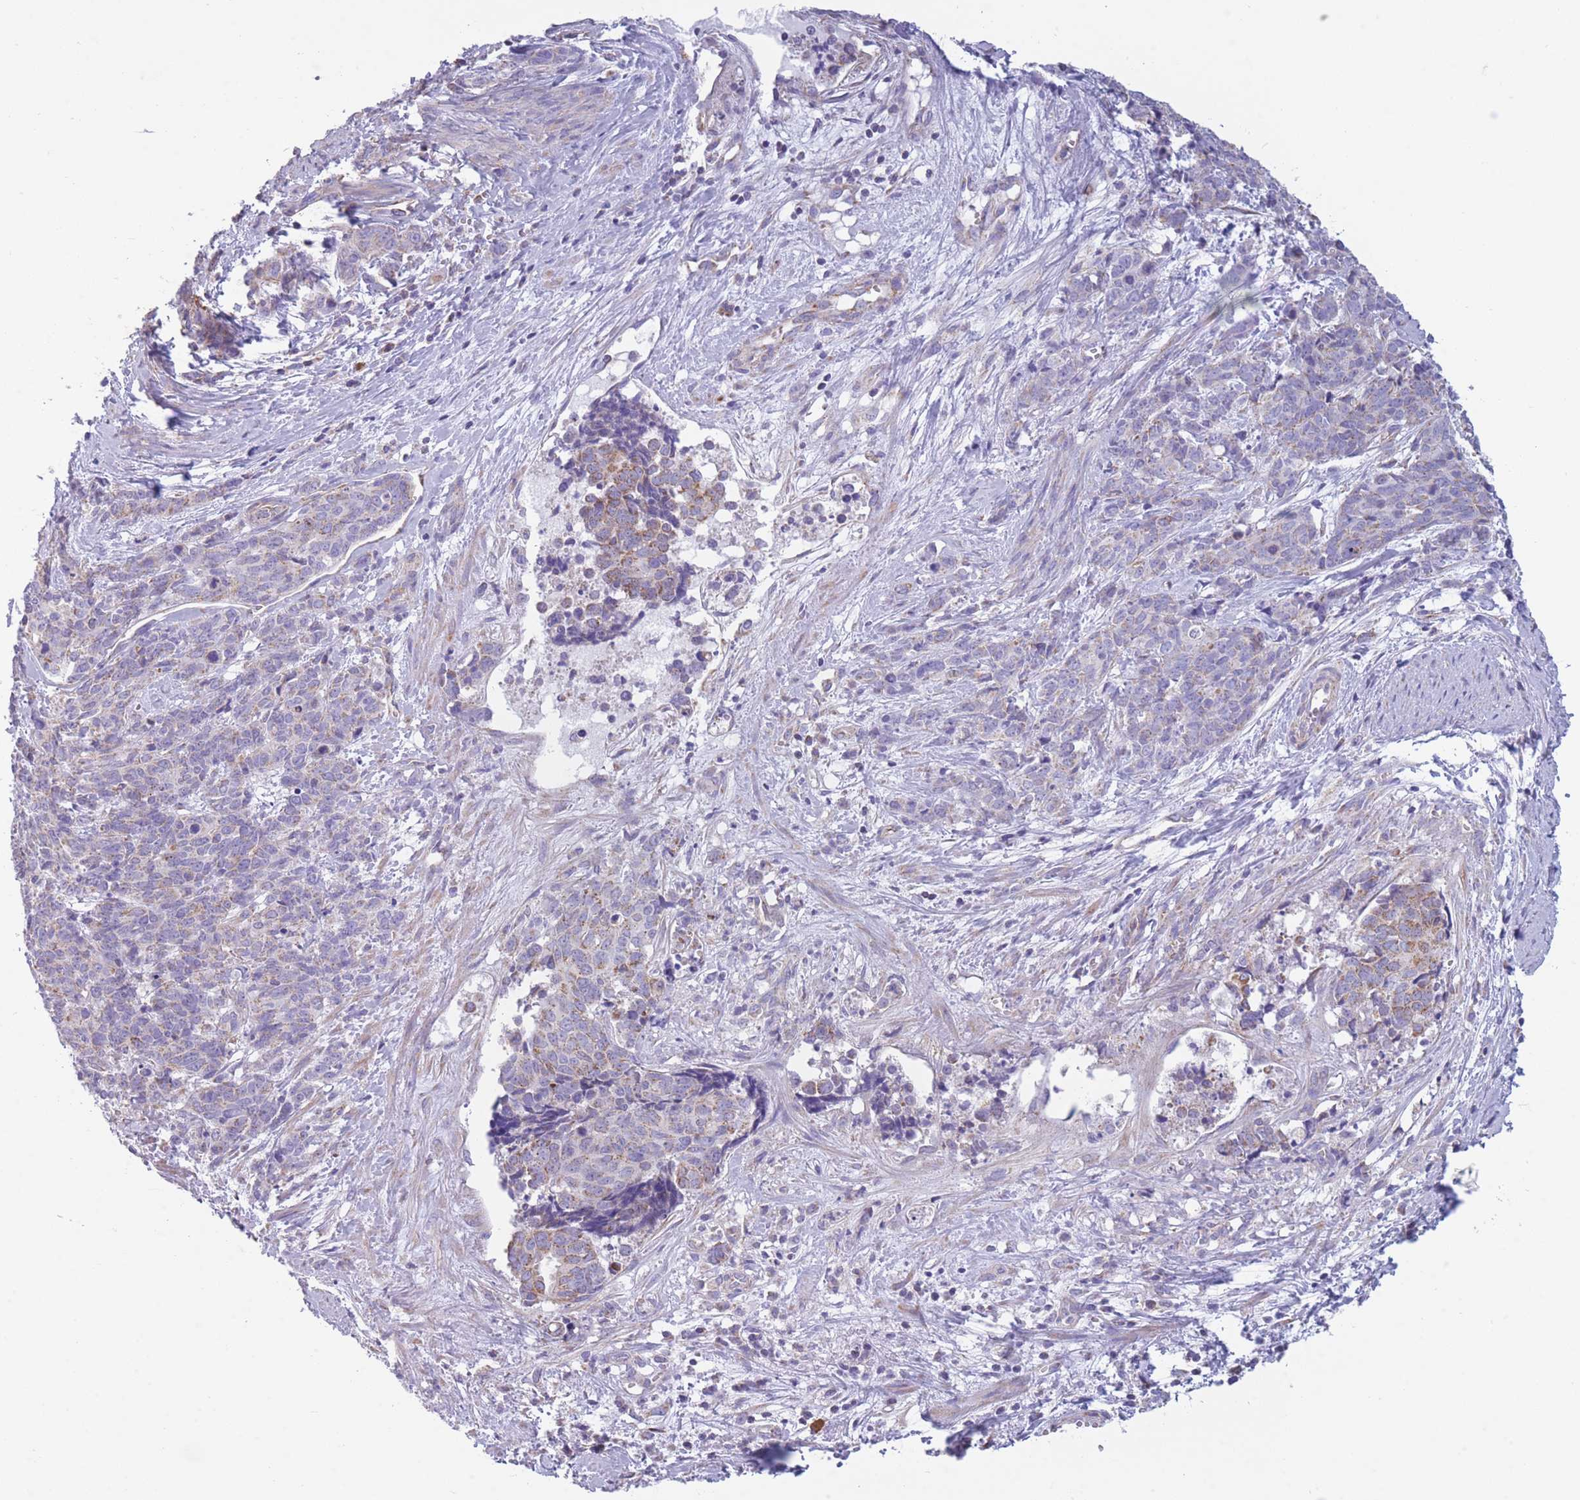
{"staining": {"intensity": "weak", "quantity": "<25%", "location": "cytoplasmic/membranous"}, "tissue": "cervical cancer", "cell_type": "Tumor cells", "image_type": "cancer", "snomed": [{"axis": "morphology", "description": "Squamous cell carcinoma, NOS"}, {"axis": "topography", "description": "Cervix"}], "caption": "Immunohistochemistry (IHC) histopathology image of cervical squamous cell carcinoma stained for a protein (brown), which reveals no positivity in tumor cells.", "gene": "PDHA1", "patient": {"sex": "female", "age": 60}}